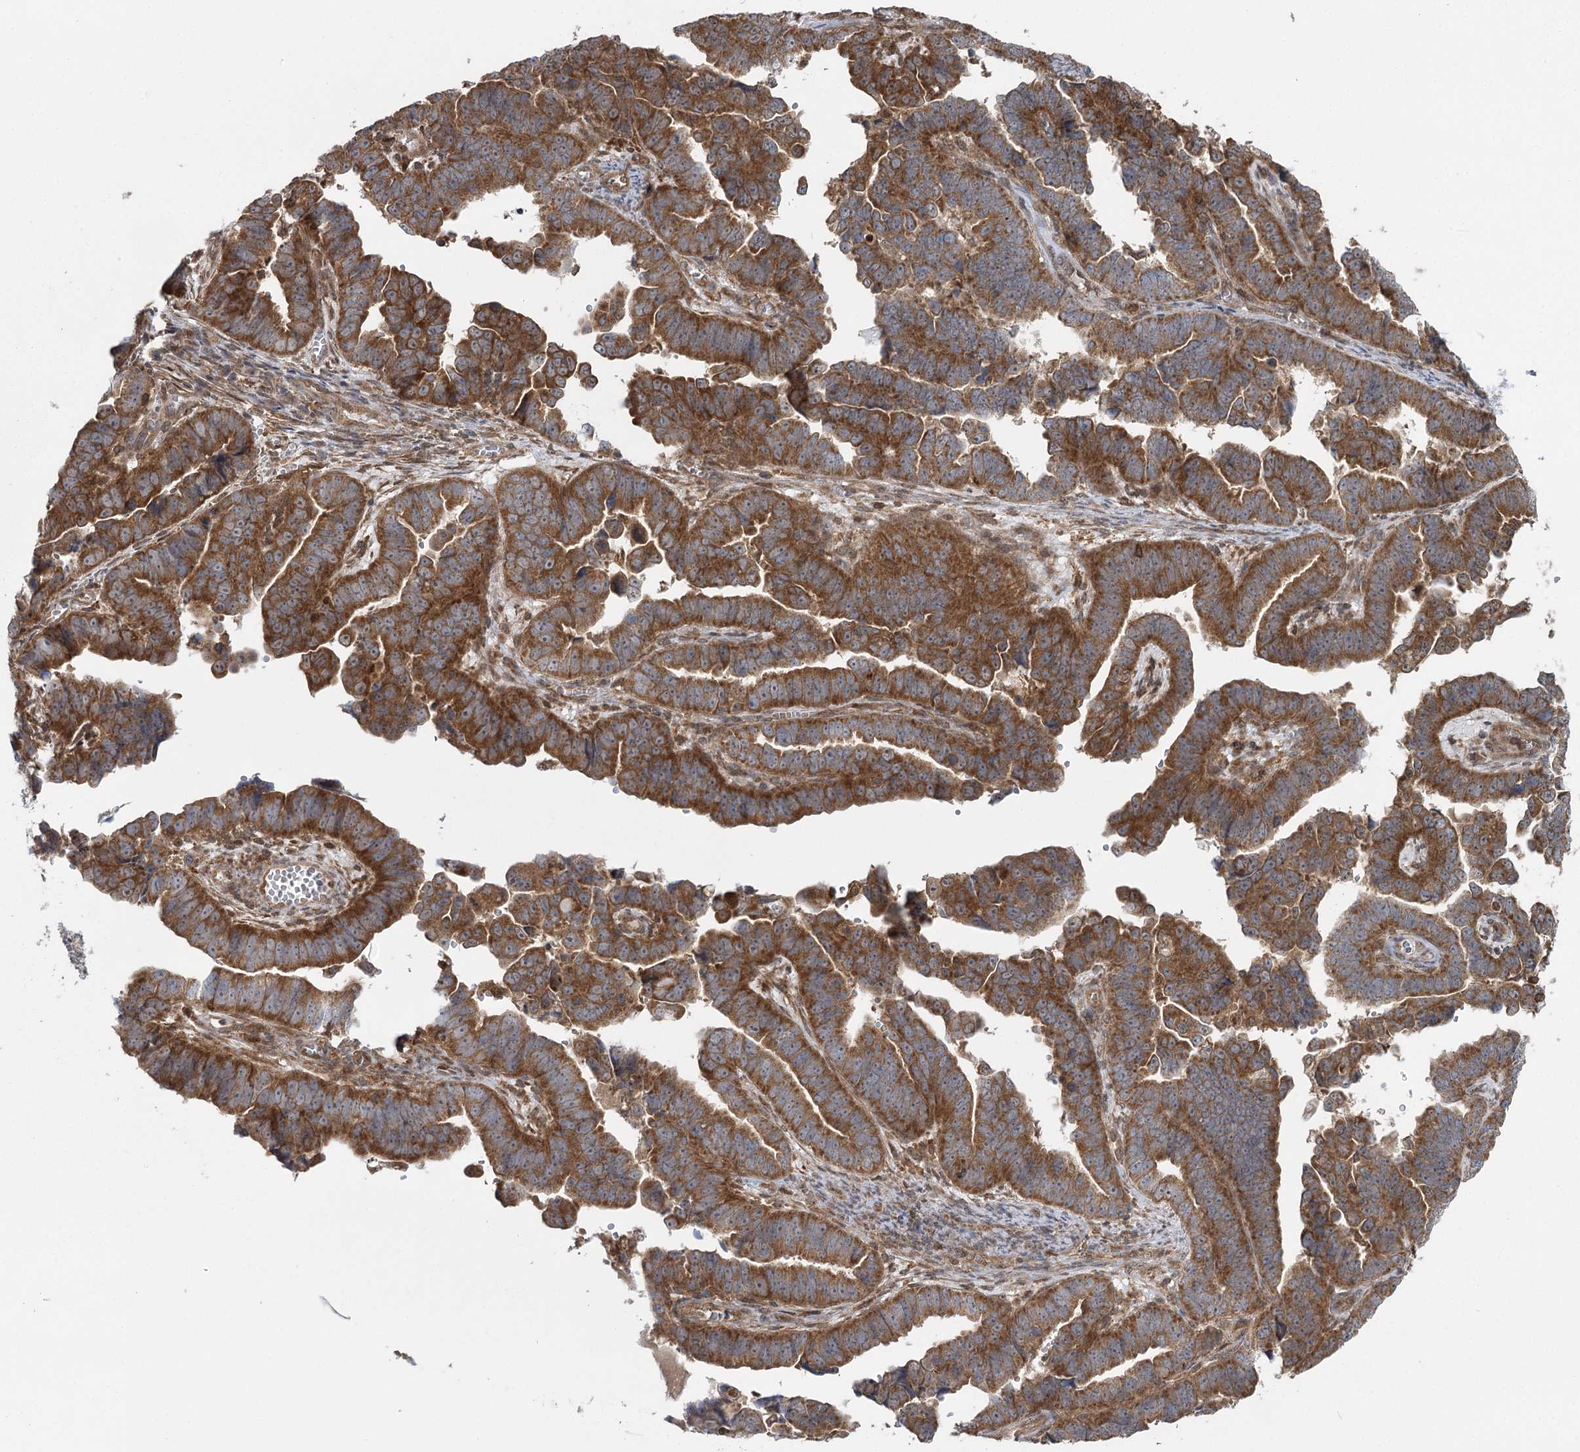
{"staining": {"intensity": "strong", "quantity": ">75%", "location": "cytoplasmic/membranous"}, "tissue": "endometrial cancer", "cell_type": "Tumor cells", "image_type": "cancer", "snomed": [{"axis": "morphology", "description": "Adenocarcinoma, NOS"}, {"axis": "topography", "description": "Endometrium"}], "caption": "There is high levels of strong cytoplasmic/membranous positivity in tumor cells of endometrial adenocarcinoma, as demonstrated by immunohistochemical staining (brown color).", "gene": "C12orf4", "patient": {"sex": "female", "age": 75}}